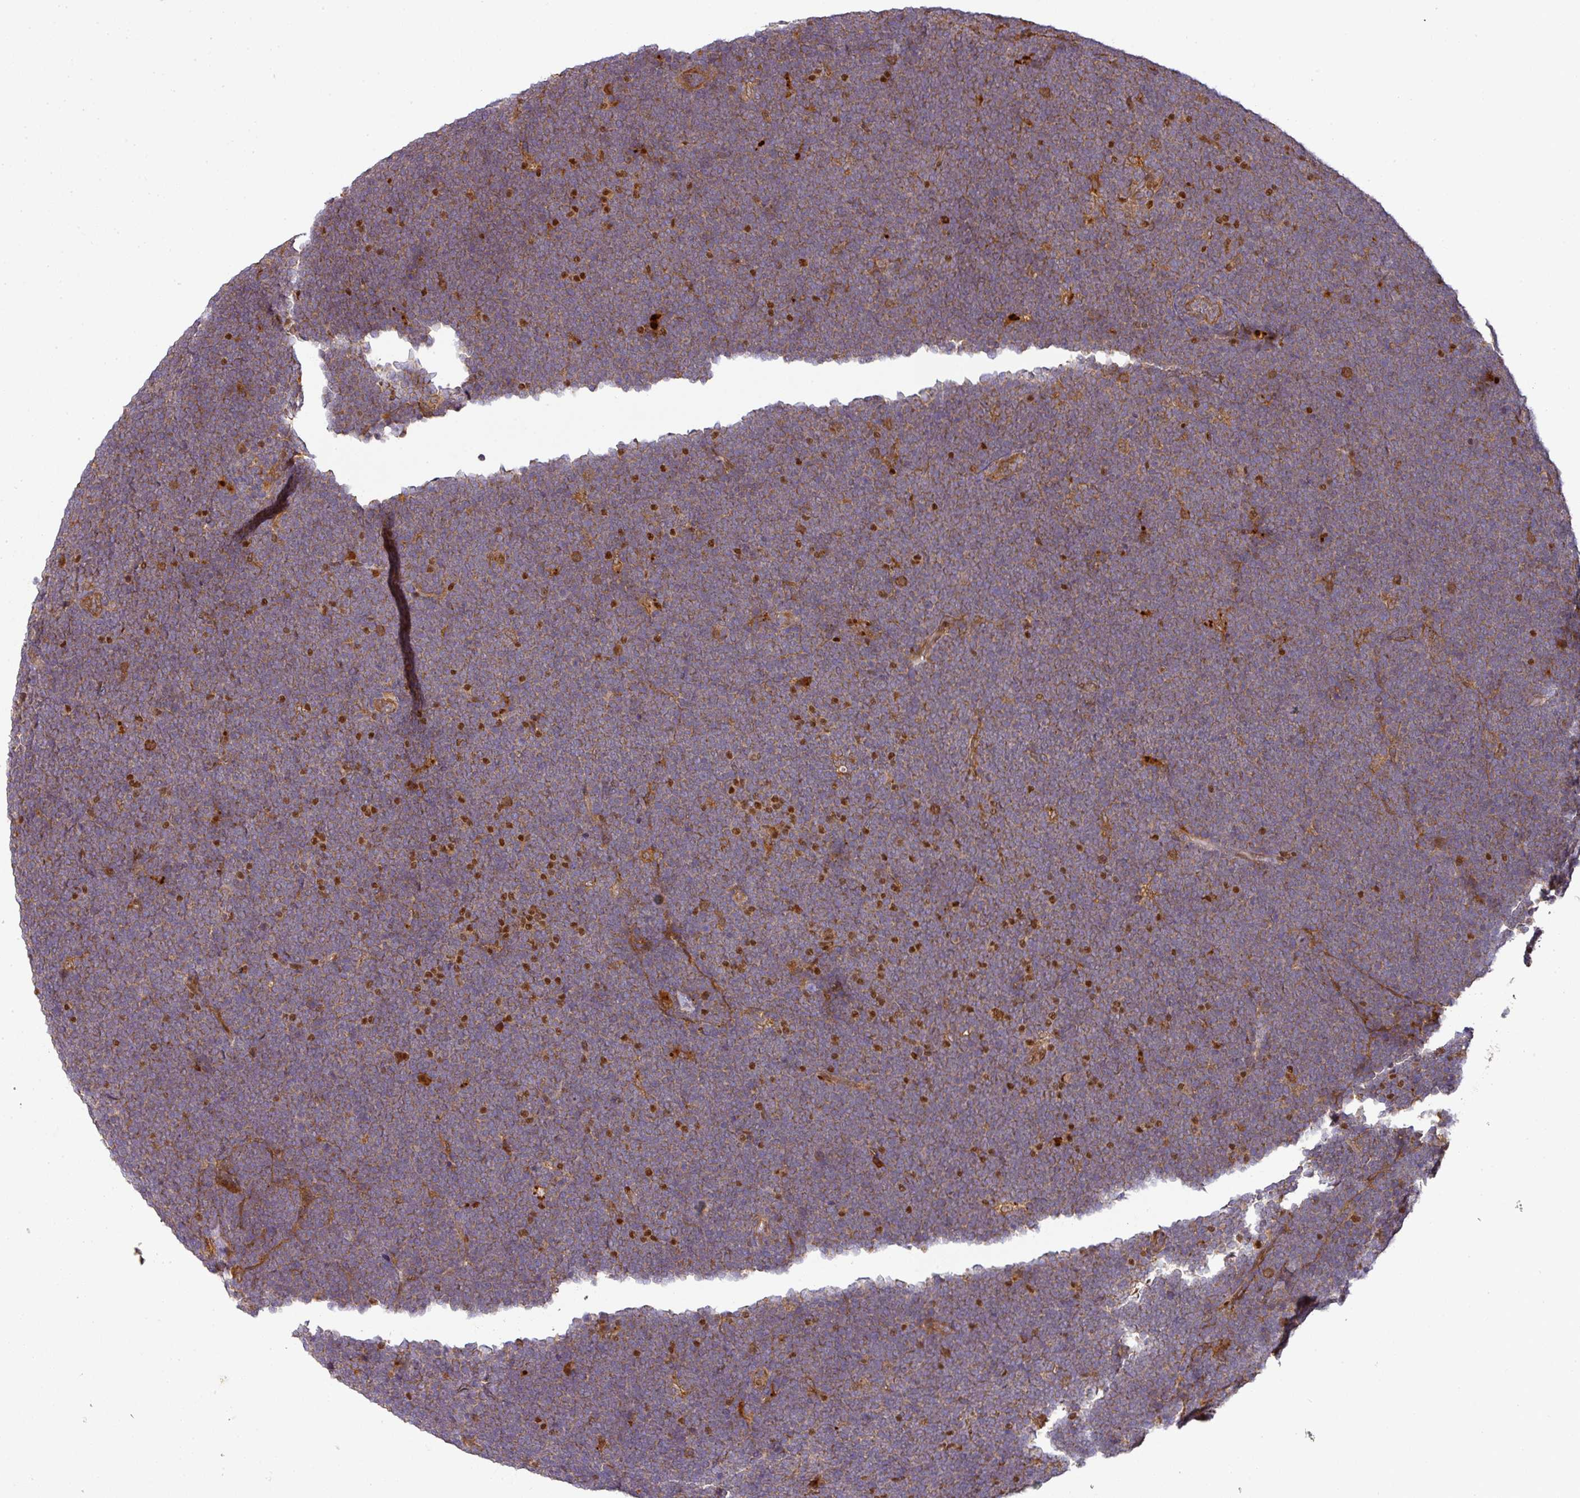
{"staining": {"intensity": "weak", "quantity": "25%-75%", "location": "cytoplasmic/membranous"}, "tissue": "lymphoma", "cell_type": "Tumor cells", "image_type": "cancer", "snomed": [{"axis": "morphology", "description": "Malignant lymphoma, non-Hodgkin's type, High grade"}, {"axis": "topography", "description": "Lymph node"}], "caption": "An image of lymphoma stained for a protein shows weak cytoplasmic/membranous brown staining in tumor cells.", "gene": "MALSU1", "patient": {"sex": "male", "age": 13}}